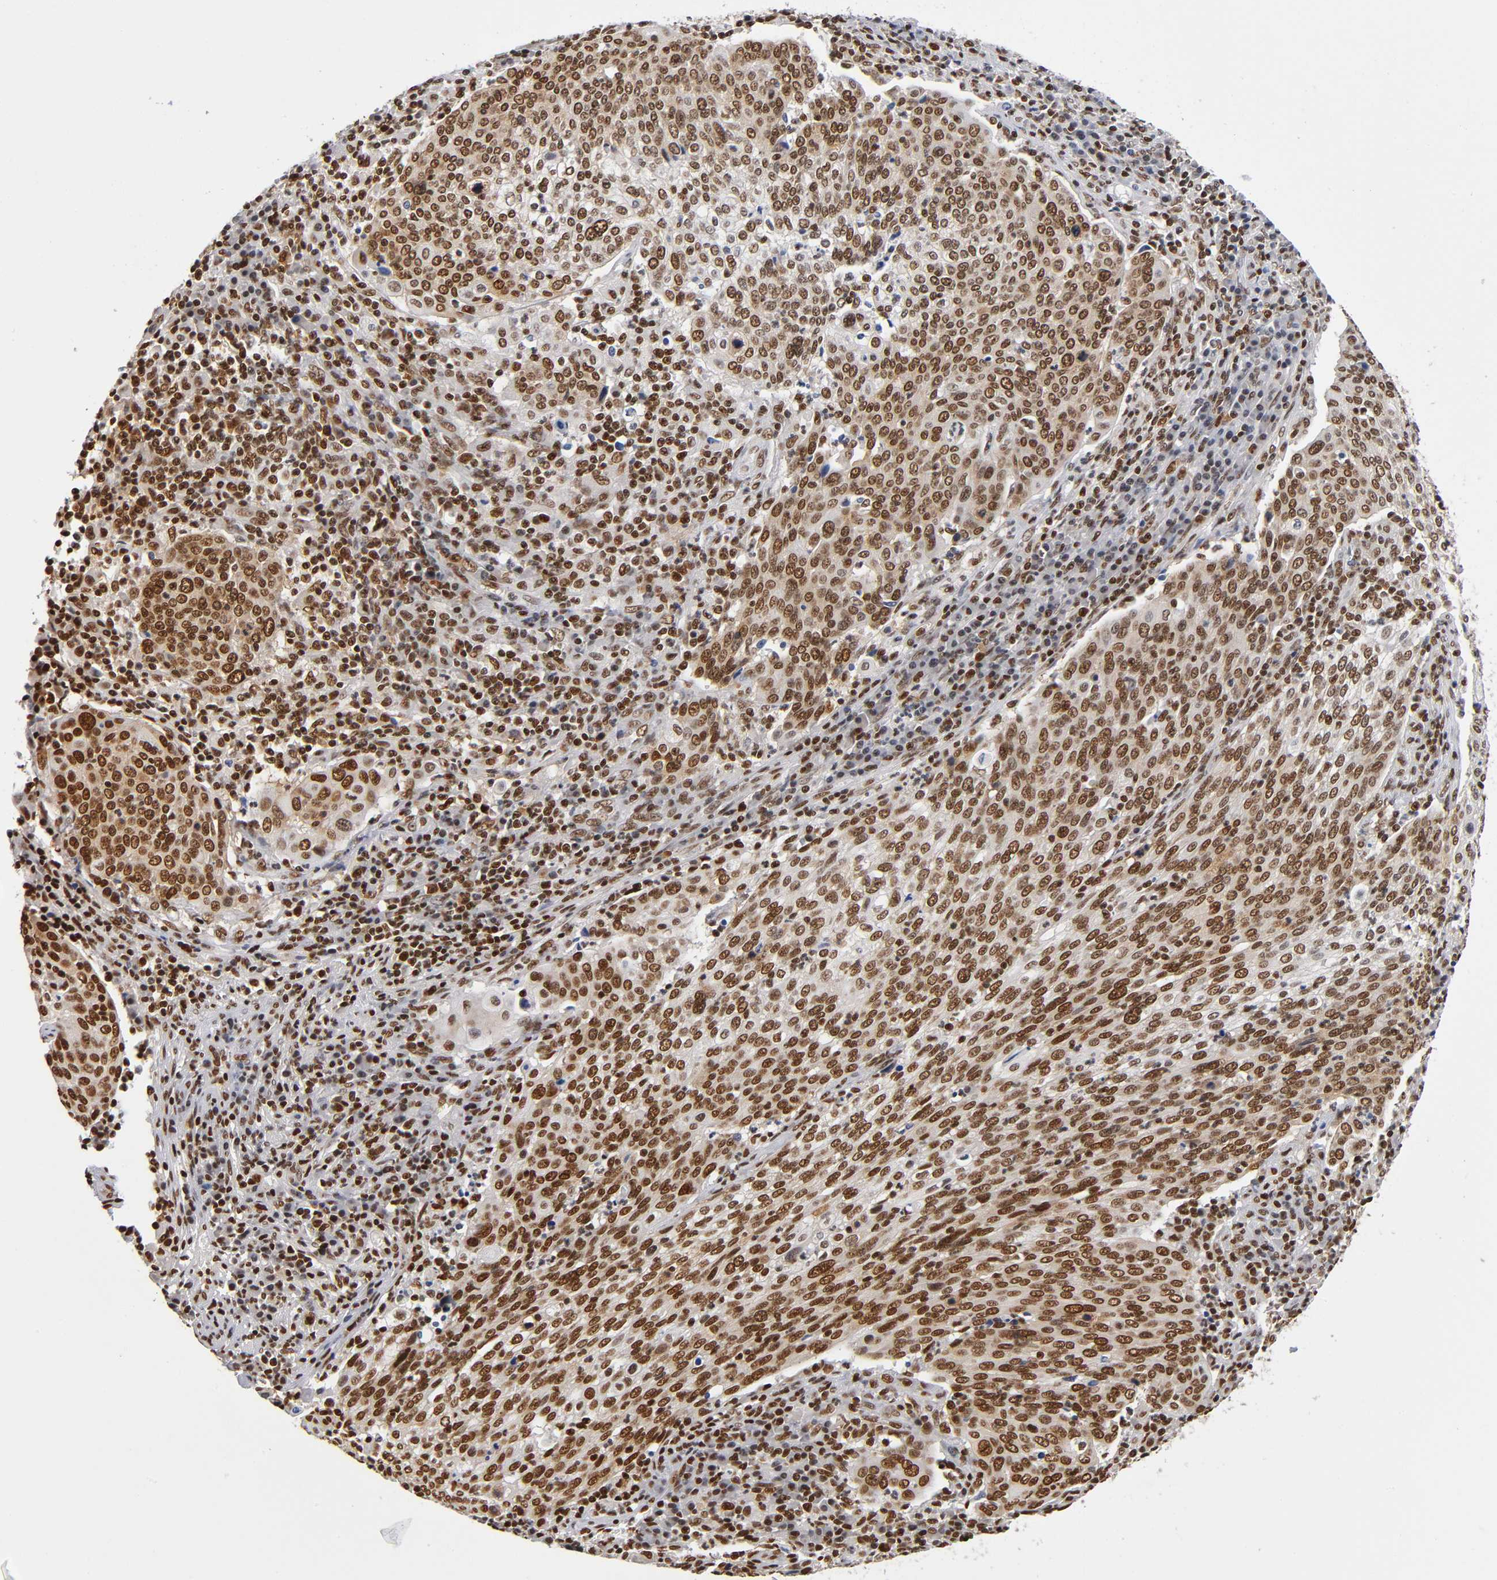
{"staining": {"intensity": "strong", "quantity": ">75%", "location": "nuclear"}, "tissue": "cervical cancer", "cell_type": "Tumor cells", "image_type": "cancer", "snomed": [{"axis": "morphology", "description": "Squamous cell carcinoma, NOS"}, {"axis": "topography", "description": "Cervix"}], "caption": "This is an image of immunohistochemistry staining of cervical cancer (squamous cell carcinoma), which shows strong expression in the nuclear of tumor cells.", "gene": "ILKAP", "patient": {"sex": "female", "age": 40}}